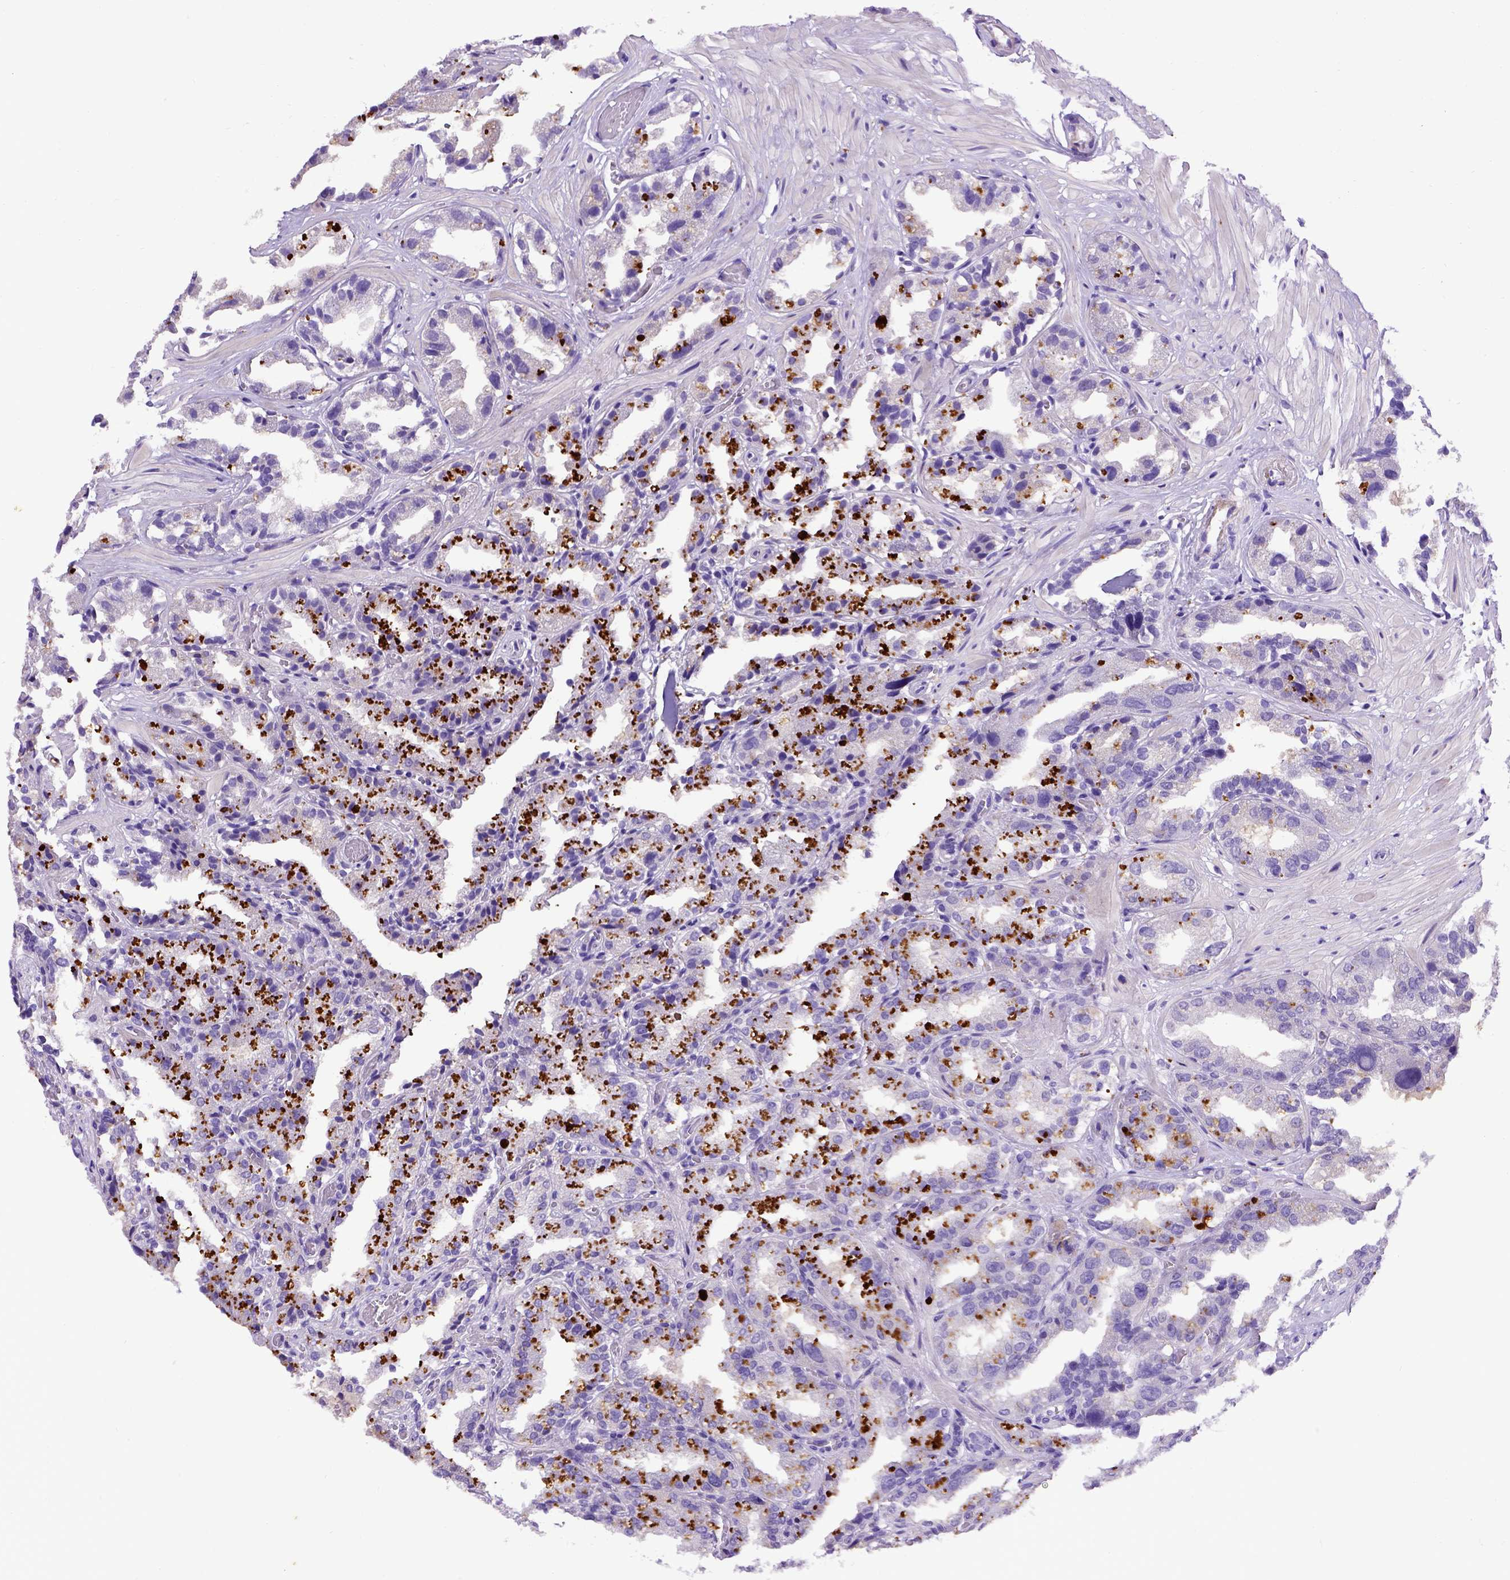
{"staining": {"intensity": "negative", "quantity": "none", "location": "none"}, "tissue": "seminal vesicle", "cell_type": "Glandular cells", "image_type": "normal", "snomed": [{"axis": "morphology", "description": "Normal tissue, NOS"}, {"axis": "topography", "description": "Seminal veicle"}], "caption": "Glandular cells show no significant protein expression in unremarkable seminal vesicle. Nuclei are stained in blue.", "gene": "ADAM12", "patient": {"sex": "male", "age": 57}}